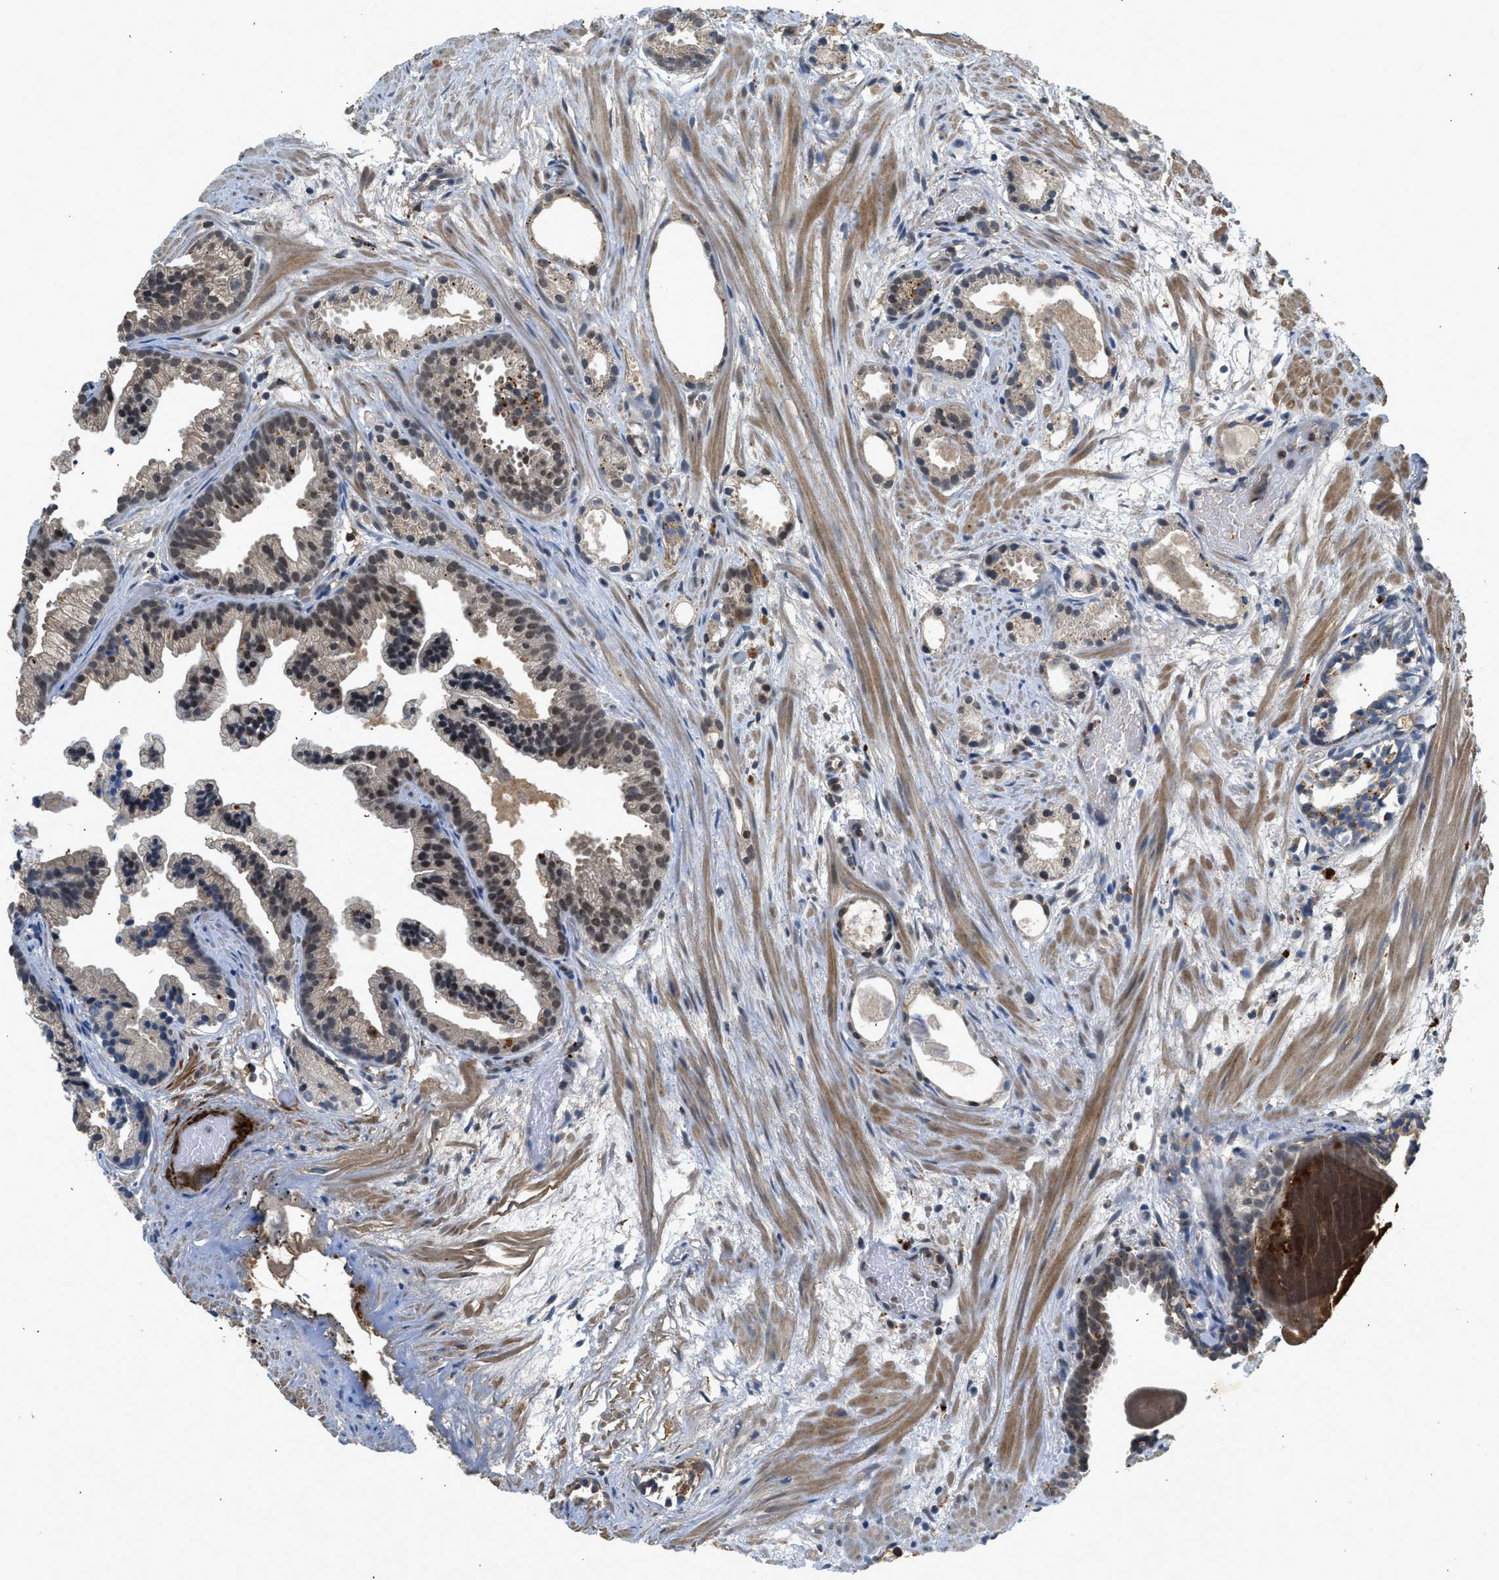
{"staining": {"intensity": "moderate", "quantity": "<25%", "location": "nuclear"}, "tissue": "prostate cancer", "cell_type": "Tumor cells", "image_type": "cancer", "snomed": [{"axis": "morphology", "description": "Adenocarcinoma, Low grade"}, {"axis": "topography", "description": "Prostate"}], "caption": "Moderate nuclear positivity is seen in approximately <25% of tumor cells in prostate cancer (adenocarcinoma (low-grade)).", "gene": "SLC15A4", "patient": {"sex": "male", "age": 89}}